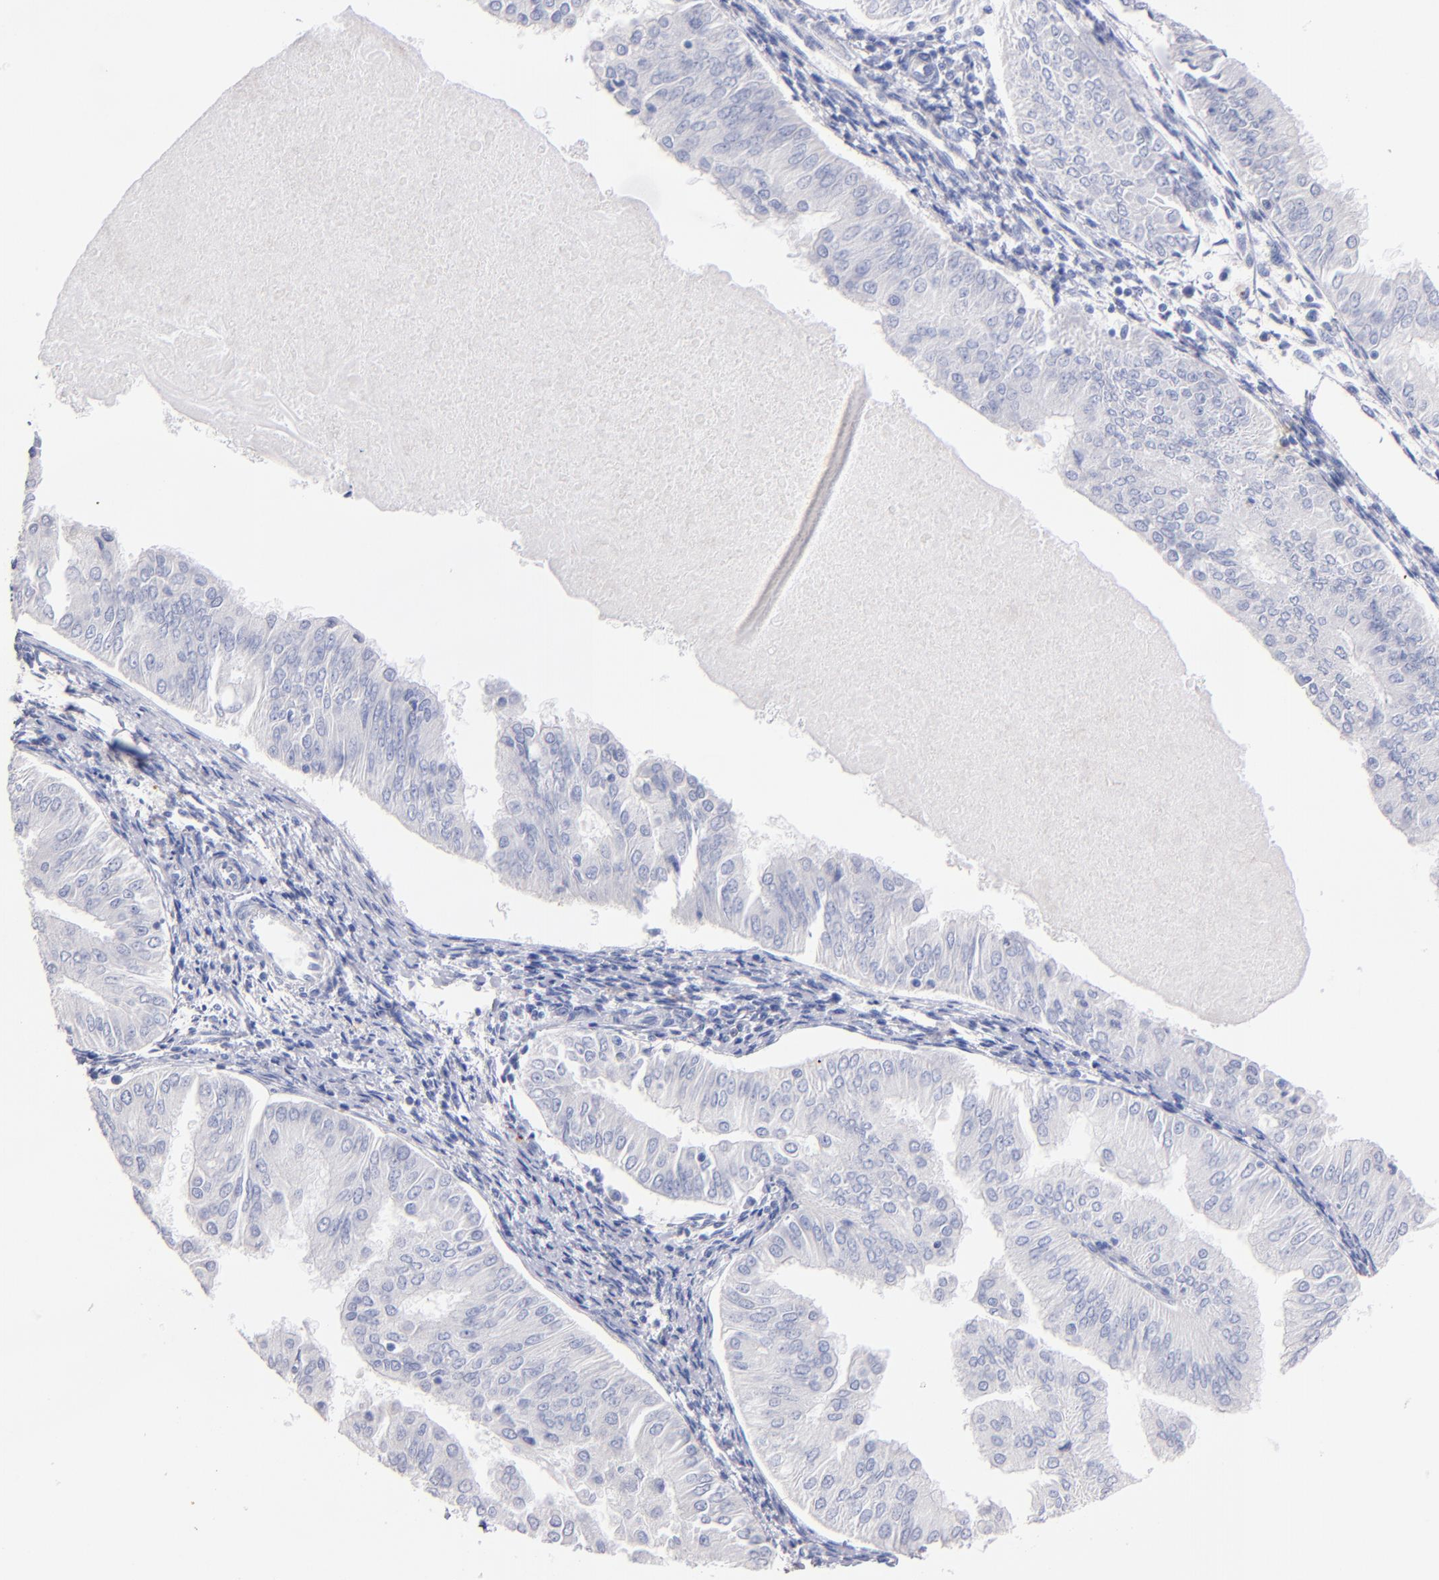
{"staining": {"intensity": "negative", "quantity": "none", "location": "none"}, "tissue": "endometrial cancer", "cell_type": "Tumor cells", "image_type": "cancer", "snomed": [{"axis": "morphology", "description": "Adenocarcinoma, NOS"}, {"axis": "topography", "description": "Endometrium"}], "caption": "Histopathology image shows no significant protein positivity in tumor cells of endometrial cancer (adenocarcinoma).", "gene": "KIT", "patient": {"sex": "female", "age": 53}}